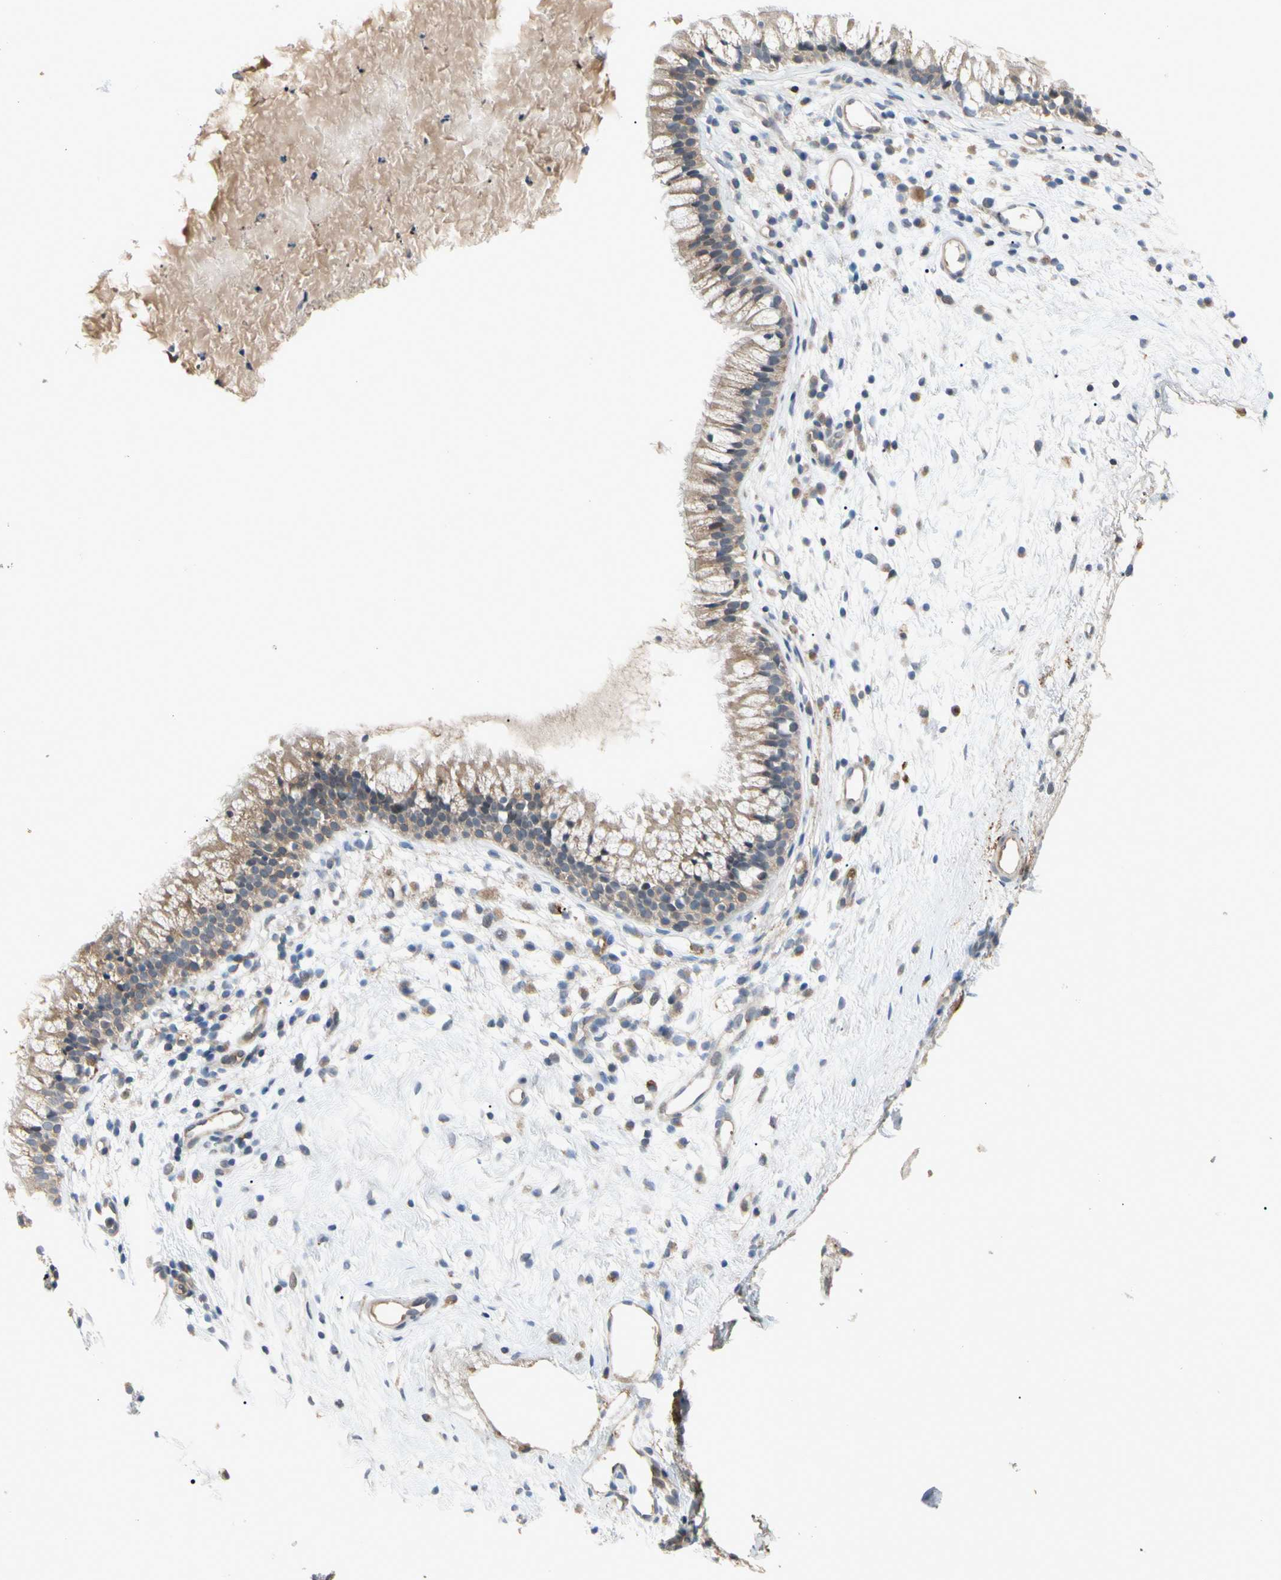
{"staining": {"intensity": "moderate", "quantity": ">75%", "location": "cytoplasmic/membranous"}, "tissue": "nasopharynx", "cell_type": "Respiratory epithelial cells", "image_type": "normal", "snomed": [{"axis": "morphology", "description": "Normal tissue, NOS"}, {"axis": "topography", "description": "Nasopharynx"}], "caption": "Respiratory epithelial cells display moderate cytoplasmic/membranous positivity in approximately >75% of cells in unremarkable nasopharynx.", "gene": "F2R", "patient": {"sex": "male", "age": 21}}